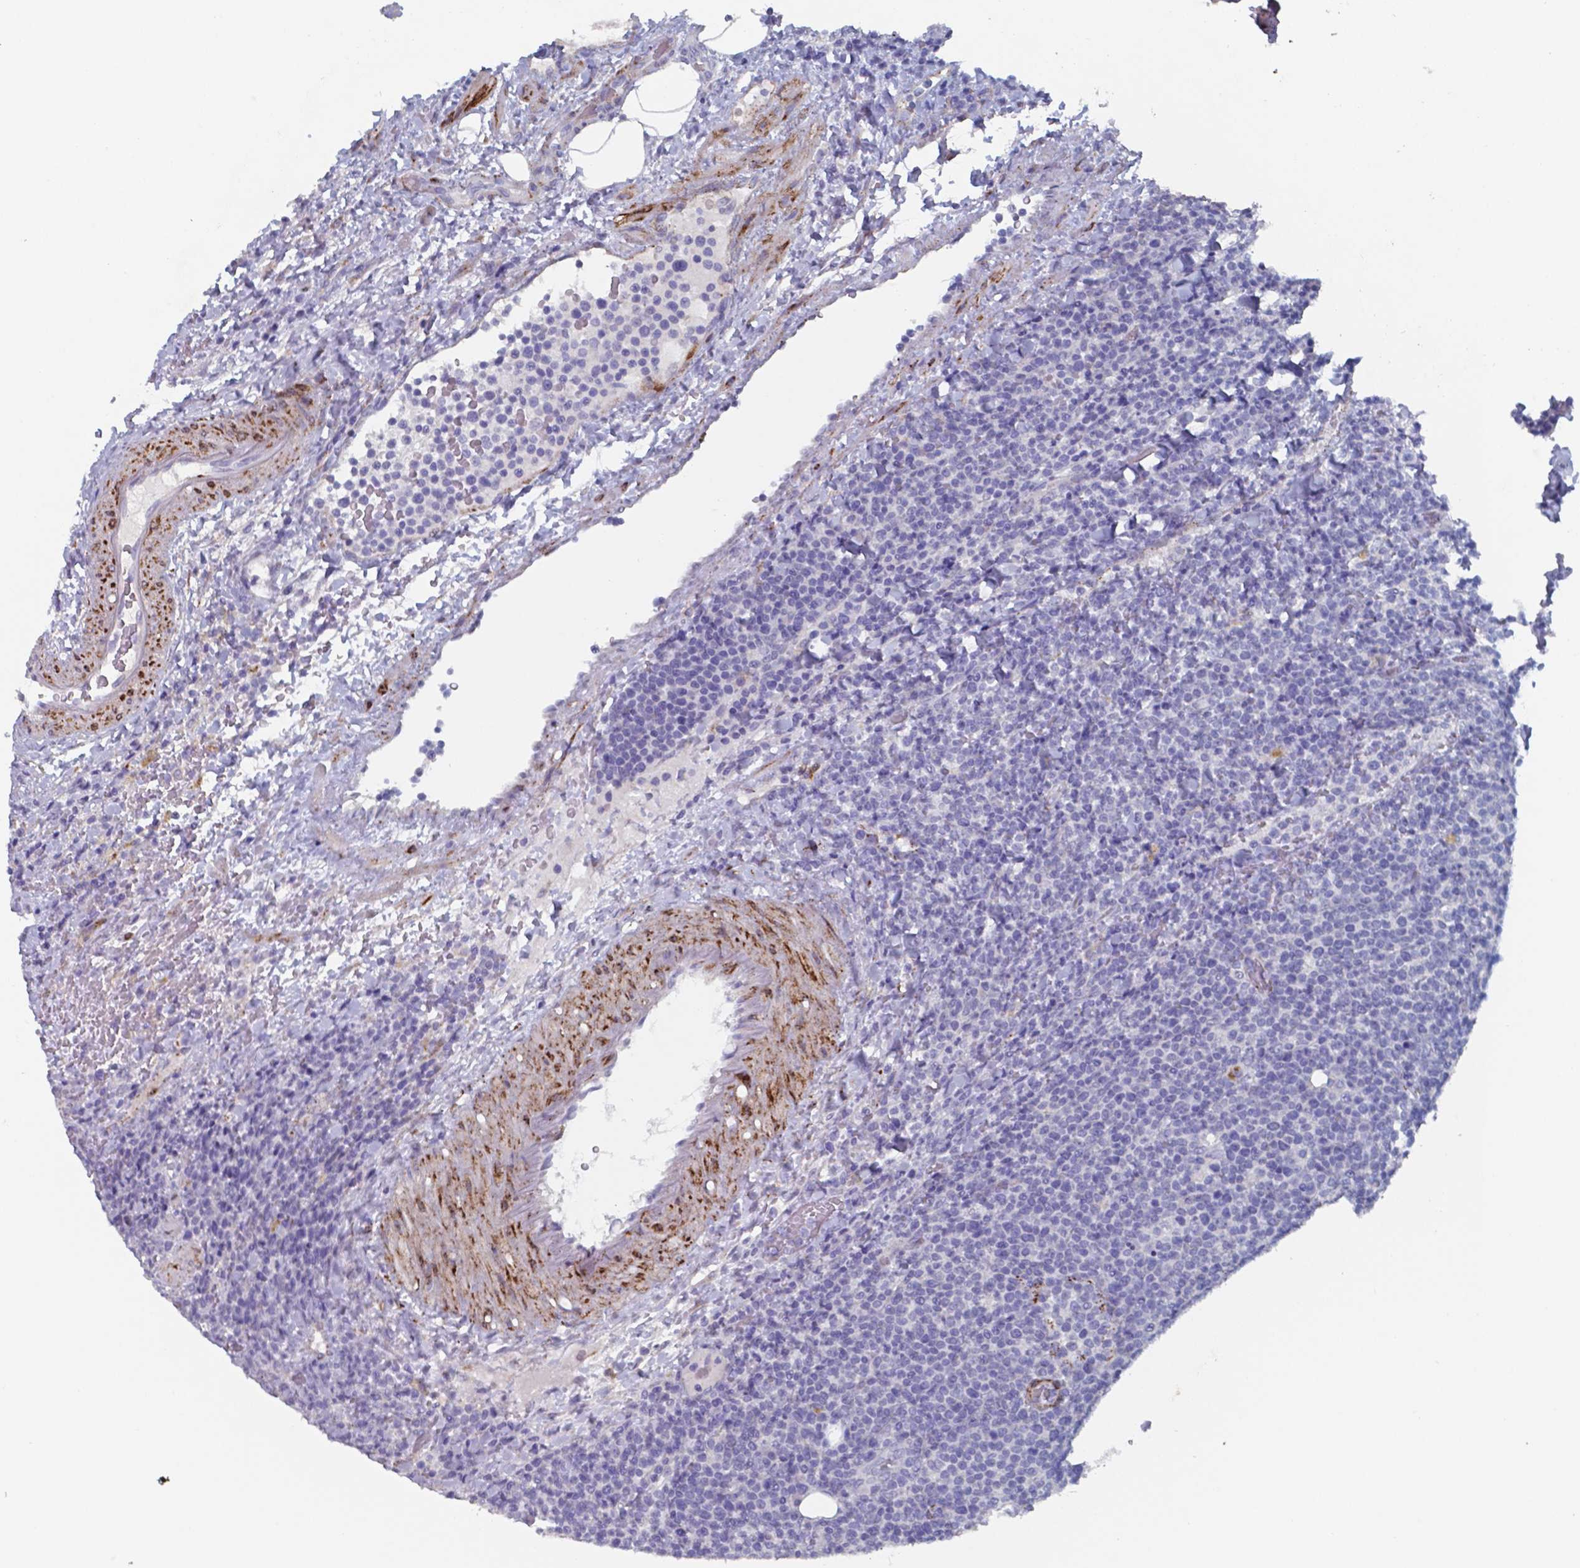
{"staining": {"intensity": "negative", "quantity": "none", "location": "none"}, "tissue": "lymphoma", "cell_type": "Tumor cells", "image_type": "cancer", "snomed": [{"axis": "morphology", "description": "Malignant lymphoma, non-Hodgkin's type, High grade"}, {"axis": "topography", "description": "Lymph node"}], "caption": "Human lymphoma stained for a protein using immunohistochemistry displays no positivity in tumor cells.", "gene": "PLA2R1", "patient": {"sex": "male", "age": 61}}